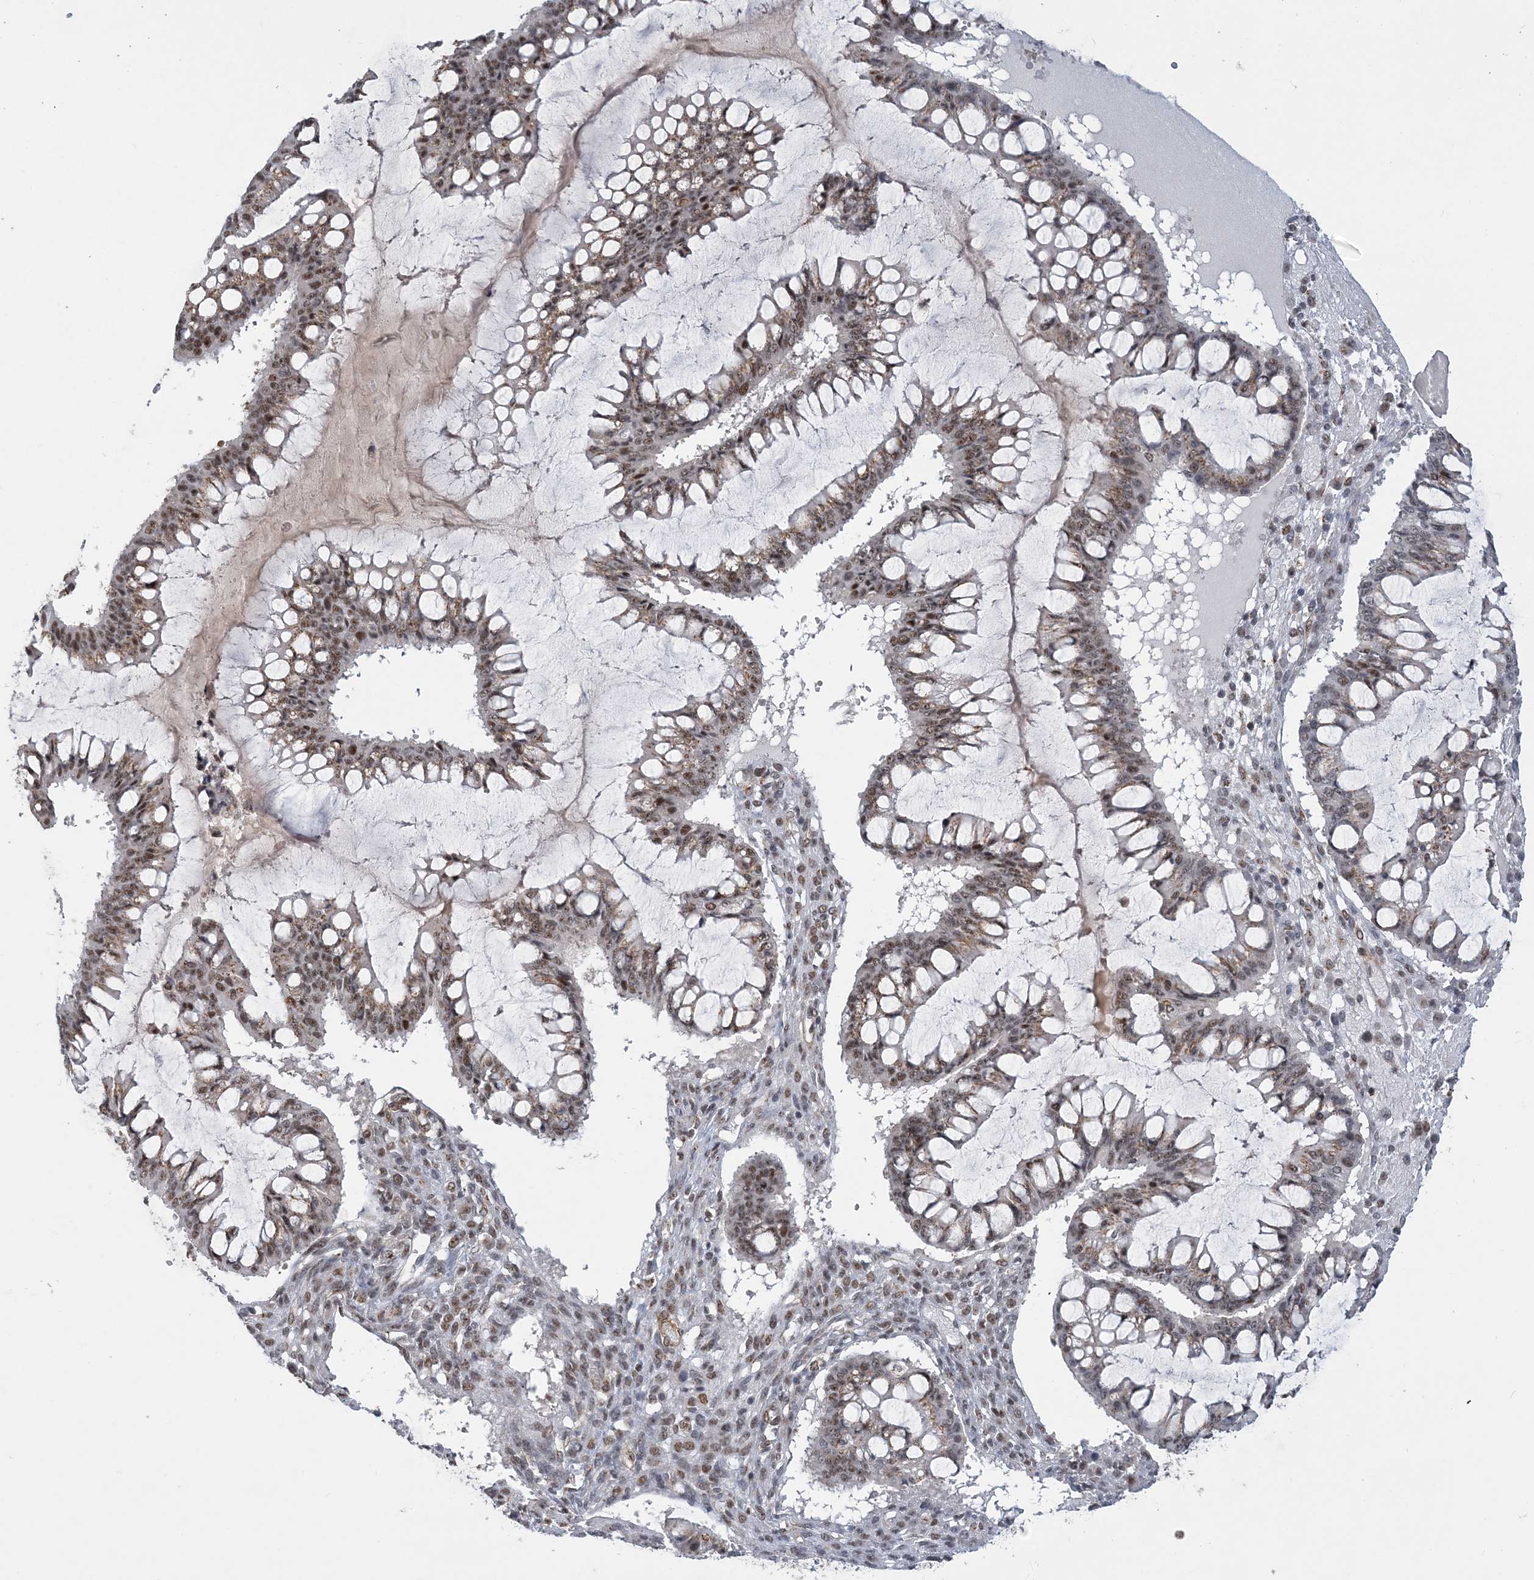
{"staining": {"intensity": "moderate", "quantity": "25%-75%", "location": "nuclear"}, "tissue": "ovarian cancer", "cell_type": "Tumor cells", "image_type": "cancer", "snomed": [{"axis": "morphology", "description": "Cystadenocarcinoma, mucinous, NOS"}, {"axis": "topography", "description": "Ovary"}], "caption": "Immunohistochemistry micrograph of neoplastic tissue: mucinous cystadenocarcinoma (ovarian) stained using immunohistochemistry exhibits medium levels of moderate protein expression localized specifically in the nuclear of tumor cells, appearing as a nuclear brown color.", "gene": "PLRG1", "patient": {"sex": "female", "age": 73}}